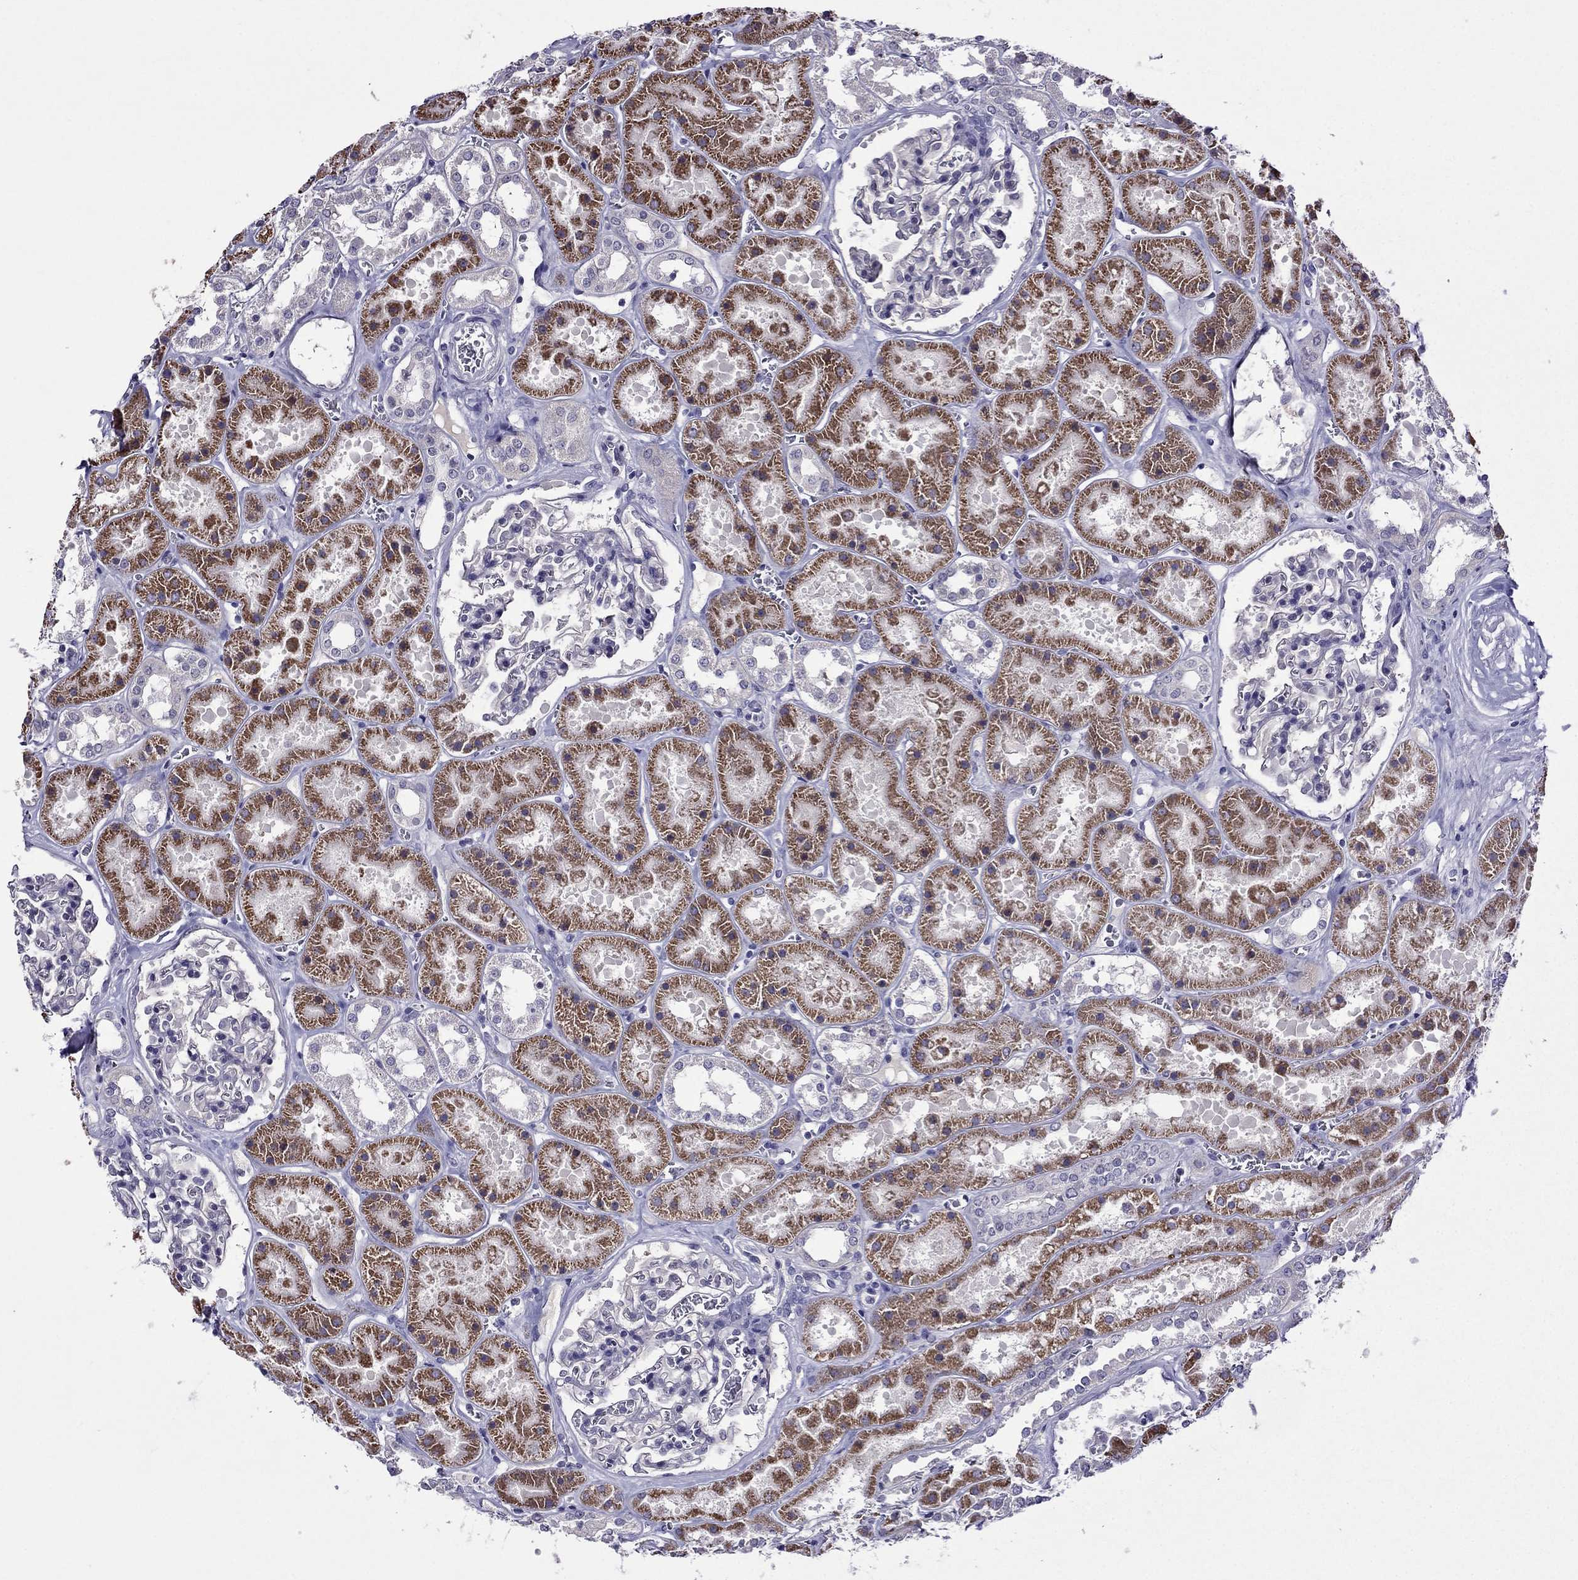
{"staining": {"intensity": "negative", "quantity": "none", "location": "none"}, "tissue": "kidney", "cell_type": "Cells in glomeruli", "image_type": "normal", "snomed": [{"axis": "morphology", "description": "Normal tissue, NOS"}, {"axis": "topography", "description": "Kidney"}], "caption": "Cells in glomeruli are negative for brown protein staining in unremarkable kidney. (DAB (3,3'-diaminobenzidine) immunohistochemistry (IHC) visualized using brightfield microscopy, high magnification).", "gene": "SPTBN4", "patient": {"sex": "female", "age": 41}}